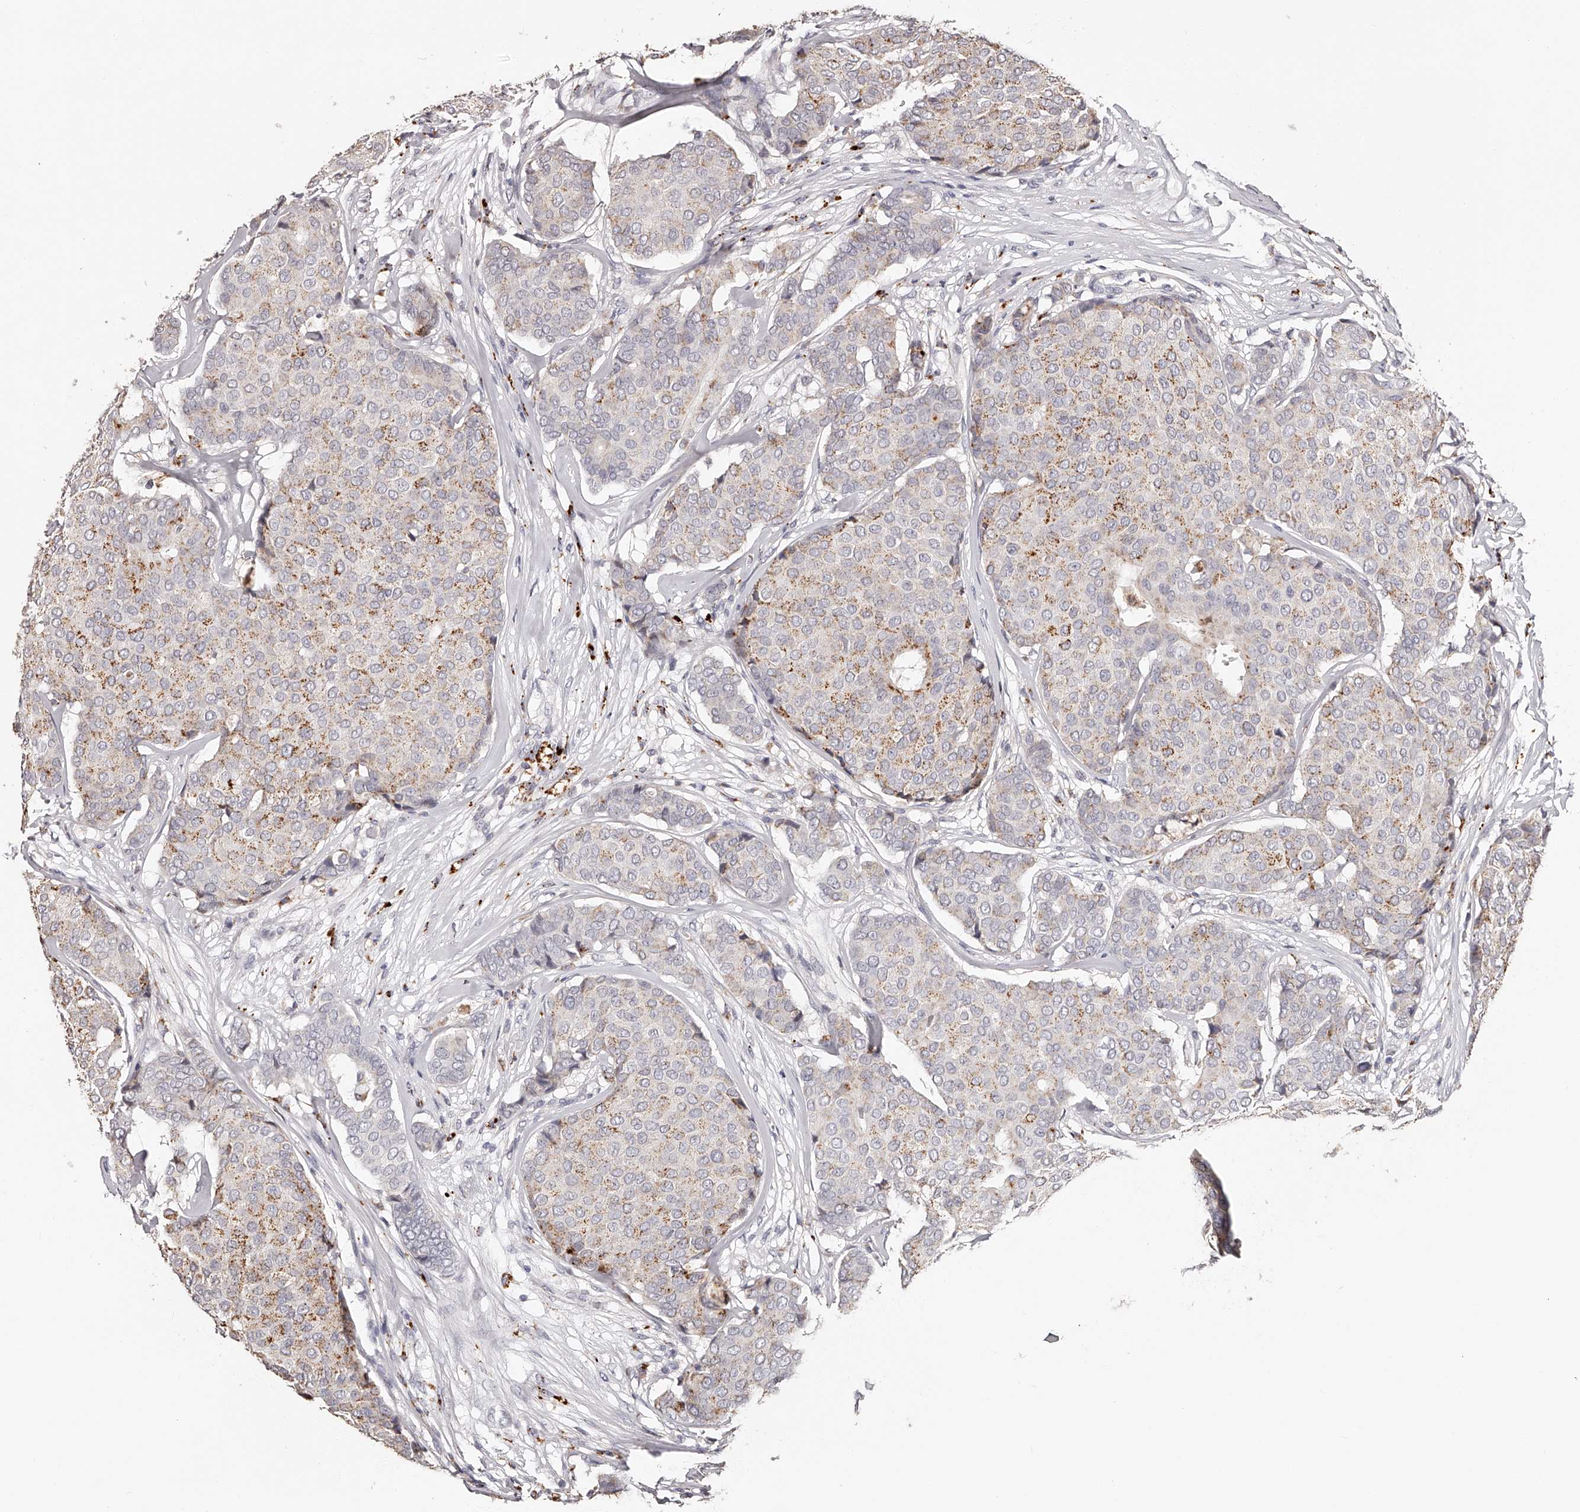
{"staining": {"intensity": "moderate", "quantity": "<25%", "location": "cytoplasmic/membranous"}, "tissue": "breast cancer", "cell_type": "Tumor cells", "image_type": "cancer", "snomed": [{"axis": "morphology", "description": "Duct carcinoma"}, {"axis": "topography", "description": "Breast"}], "caption": "Immunohistochemistry (IHC) of human breast invasive ductal carcinoma reveals low levels of moderate cytoplasmic/membranous positivity in about <25% of tumor cells.", "gene": "SLC35D3", "patient": {"sex": "female", "age": 75}}